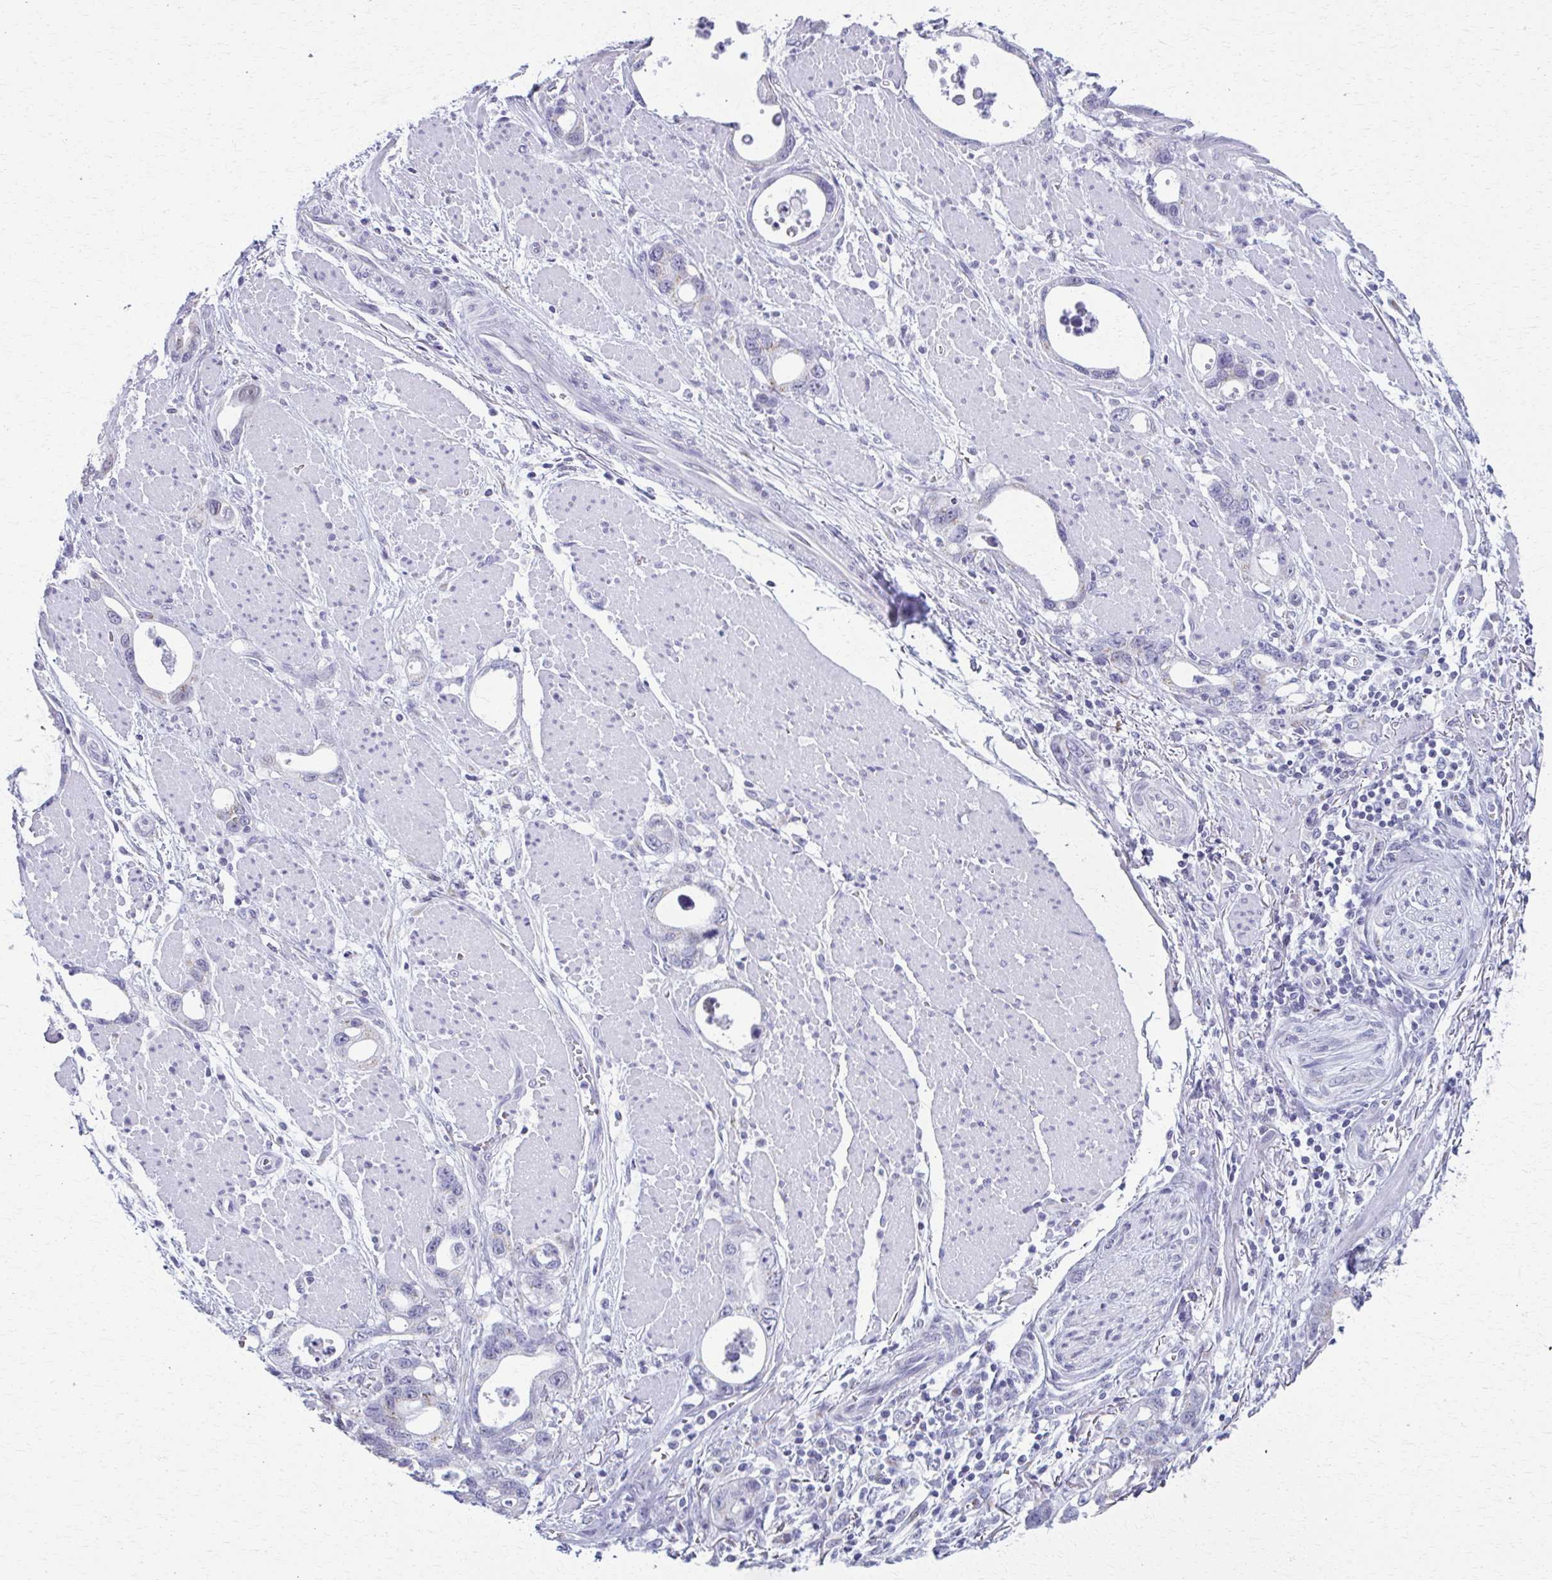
{"staining": {"intensity": "negative", "quantity": "none", "location": "none"}, "tissue": "stomach cancer", "cell_type": "Tumor cells", "image_type": "cancer", "snomed": [{"axis": "morphology", "description": "Adenocarcinoma, NOS"}, {"axis": "topography", "description": "Stomach, upper"}], "caption": "This is a micrograph of IHC staining of adenocarcinoma (stomach), which shows no positivity in tumor cells.", "gene": "SCLY", "patient": {"sex": "male", "age": 74}}